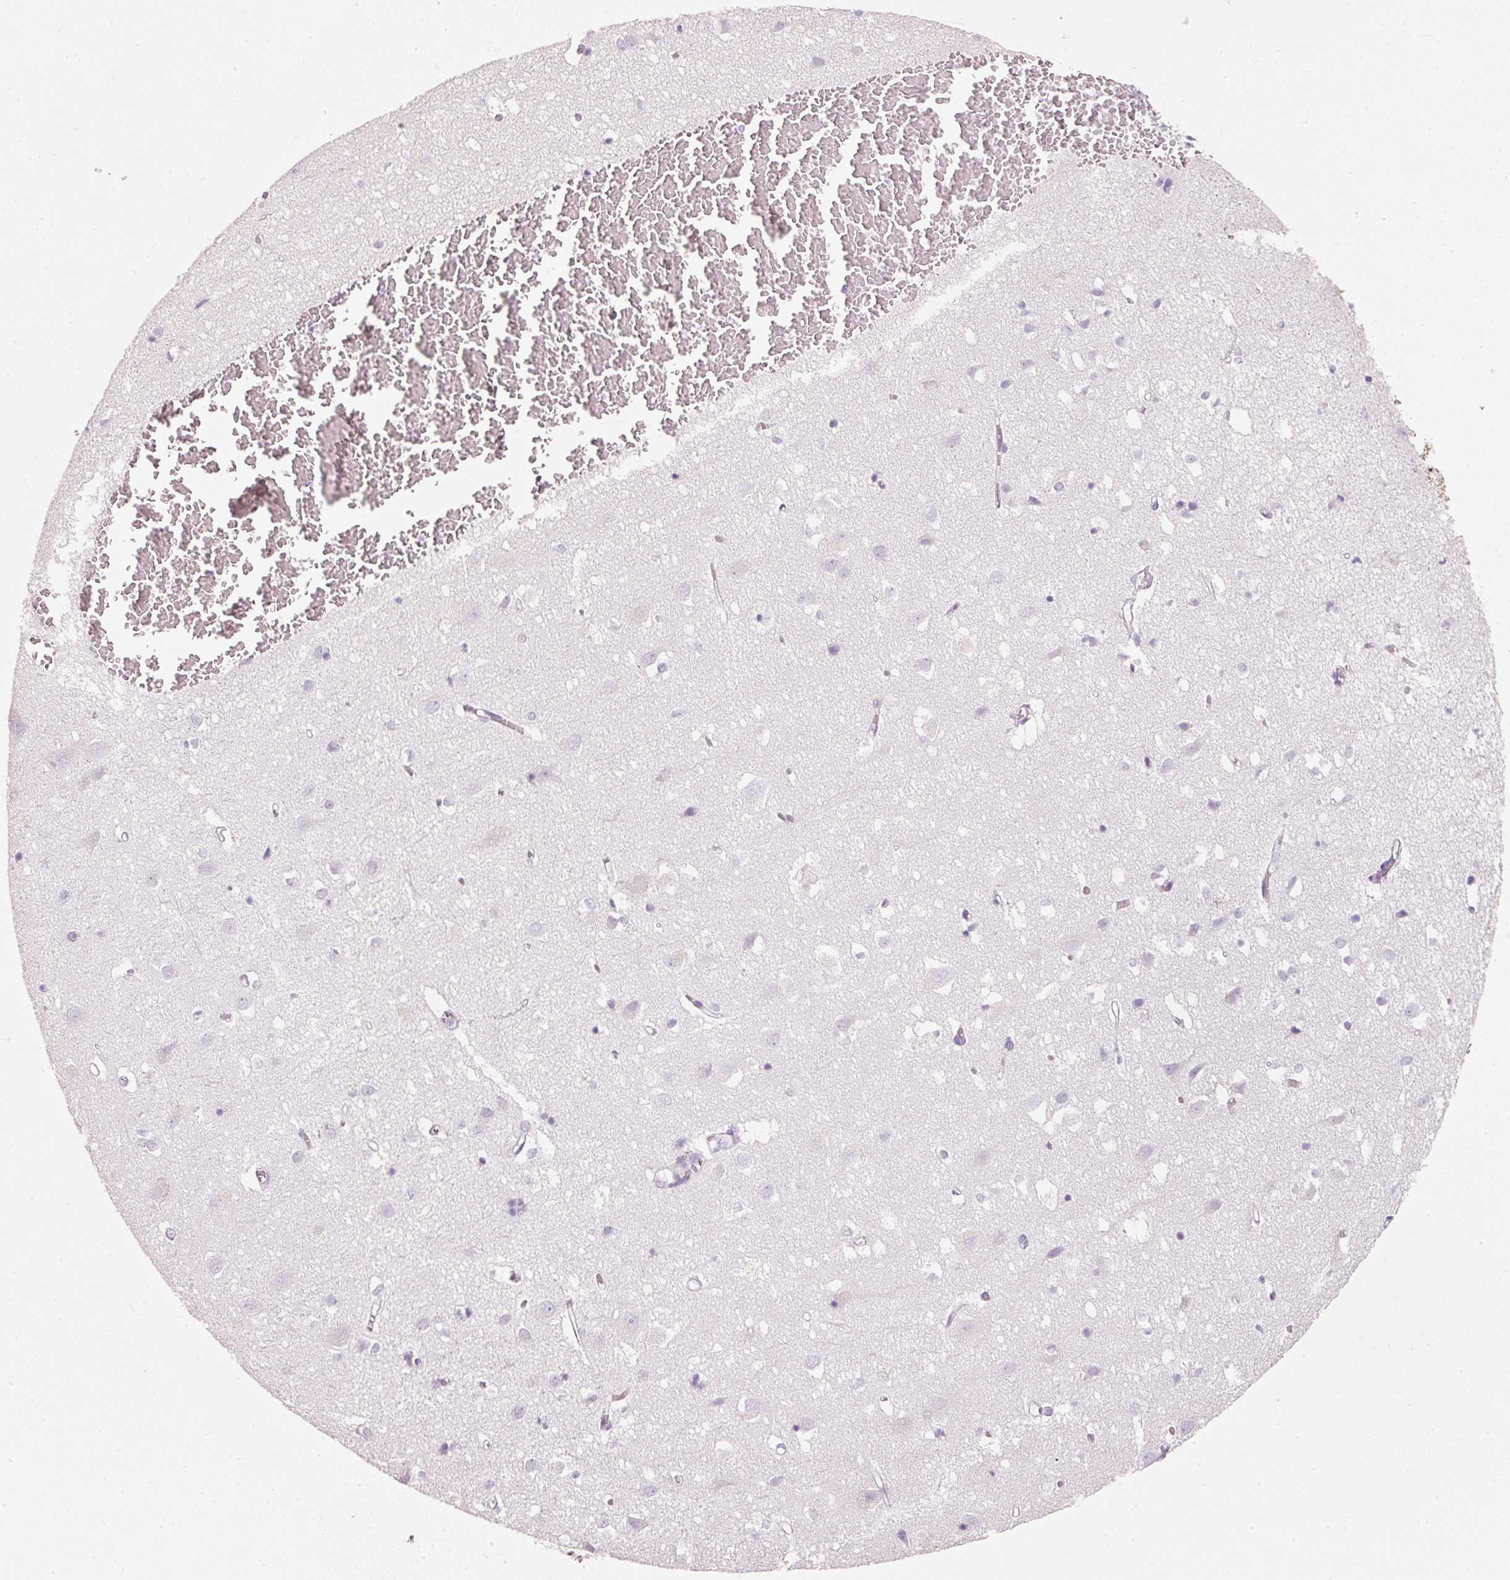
{"staining": {"intensity": "negative", "quantity": "none", "location": "none"}, "tissue": "cerebral cortex", "cell_type": "Endothelial cells", "image_type": "normal", "snomed": [{"axis": "morphology", "description": "Normal tissue, NOS"}, {"axis": "topography", "description": "Cerebral cortex"}], "caption": "Image shows no significant protein expression in endothelial cells of normal cerebral cortex.", "gene": "PDXDC1", "patient": {"sex": "male", "age": 70}}